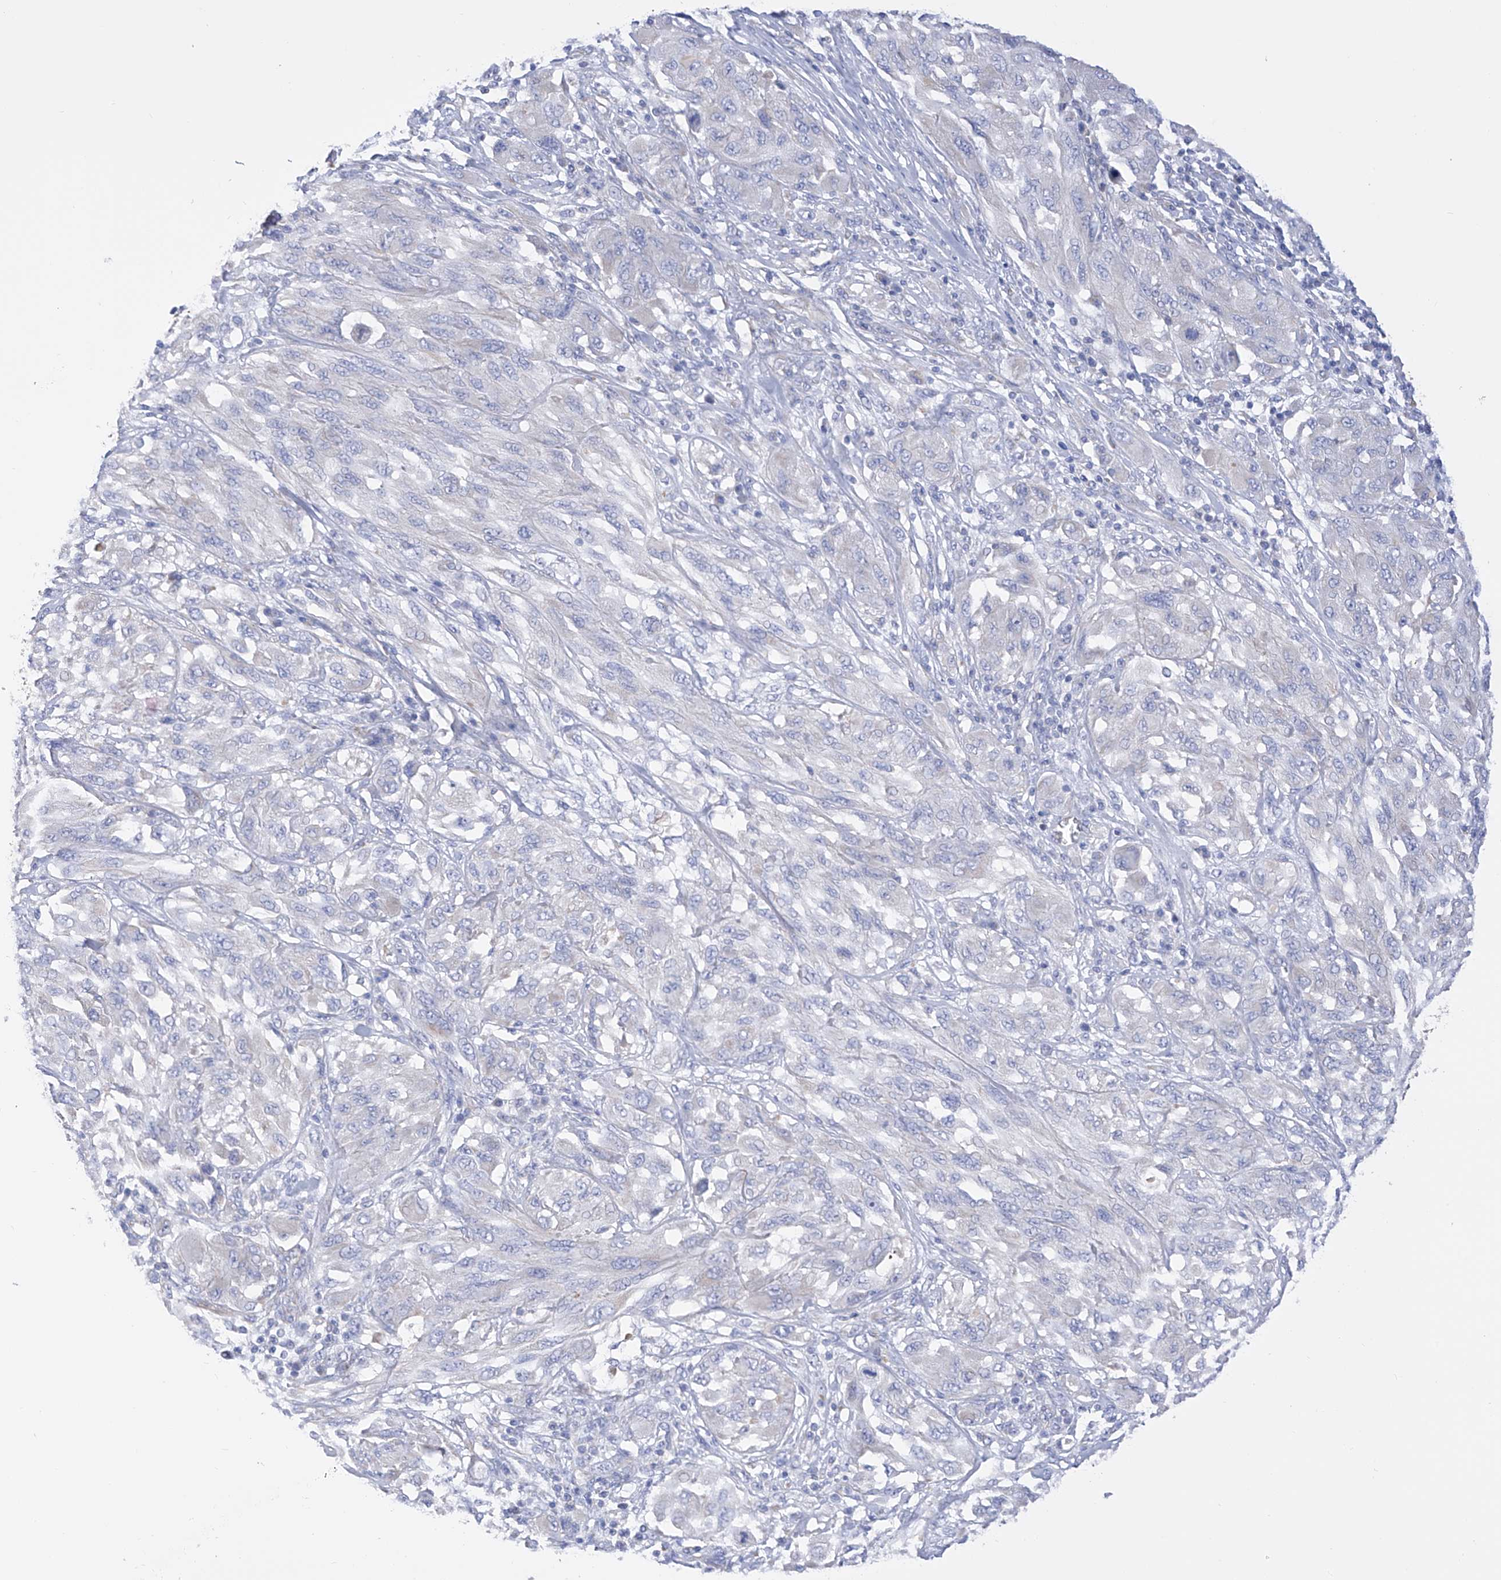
{"staining": {"intensity": "negative", "quantity": "none", "location": "none"}, "tissue": "melanoma", "cell_type": "Tumor cells", "image_type": "cancer", "snomed": [{"axis": "morphology", "description": "Malignant melanoma, NOS"}, {"axis": "topography", "description": "Skin"}], "caption": "Immunohistochemistry (IHC) of melanoma demonstrates no positivity in tumor cells.", "gene": "FLG", "patient": {"sex": "female", "age": 91}}